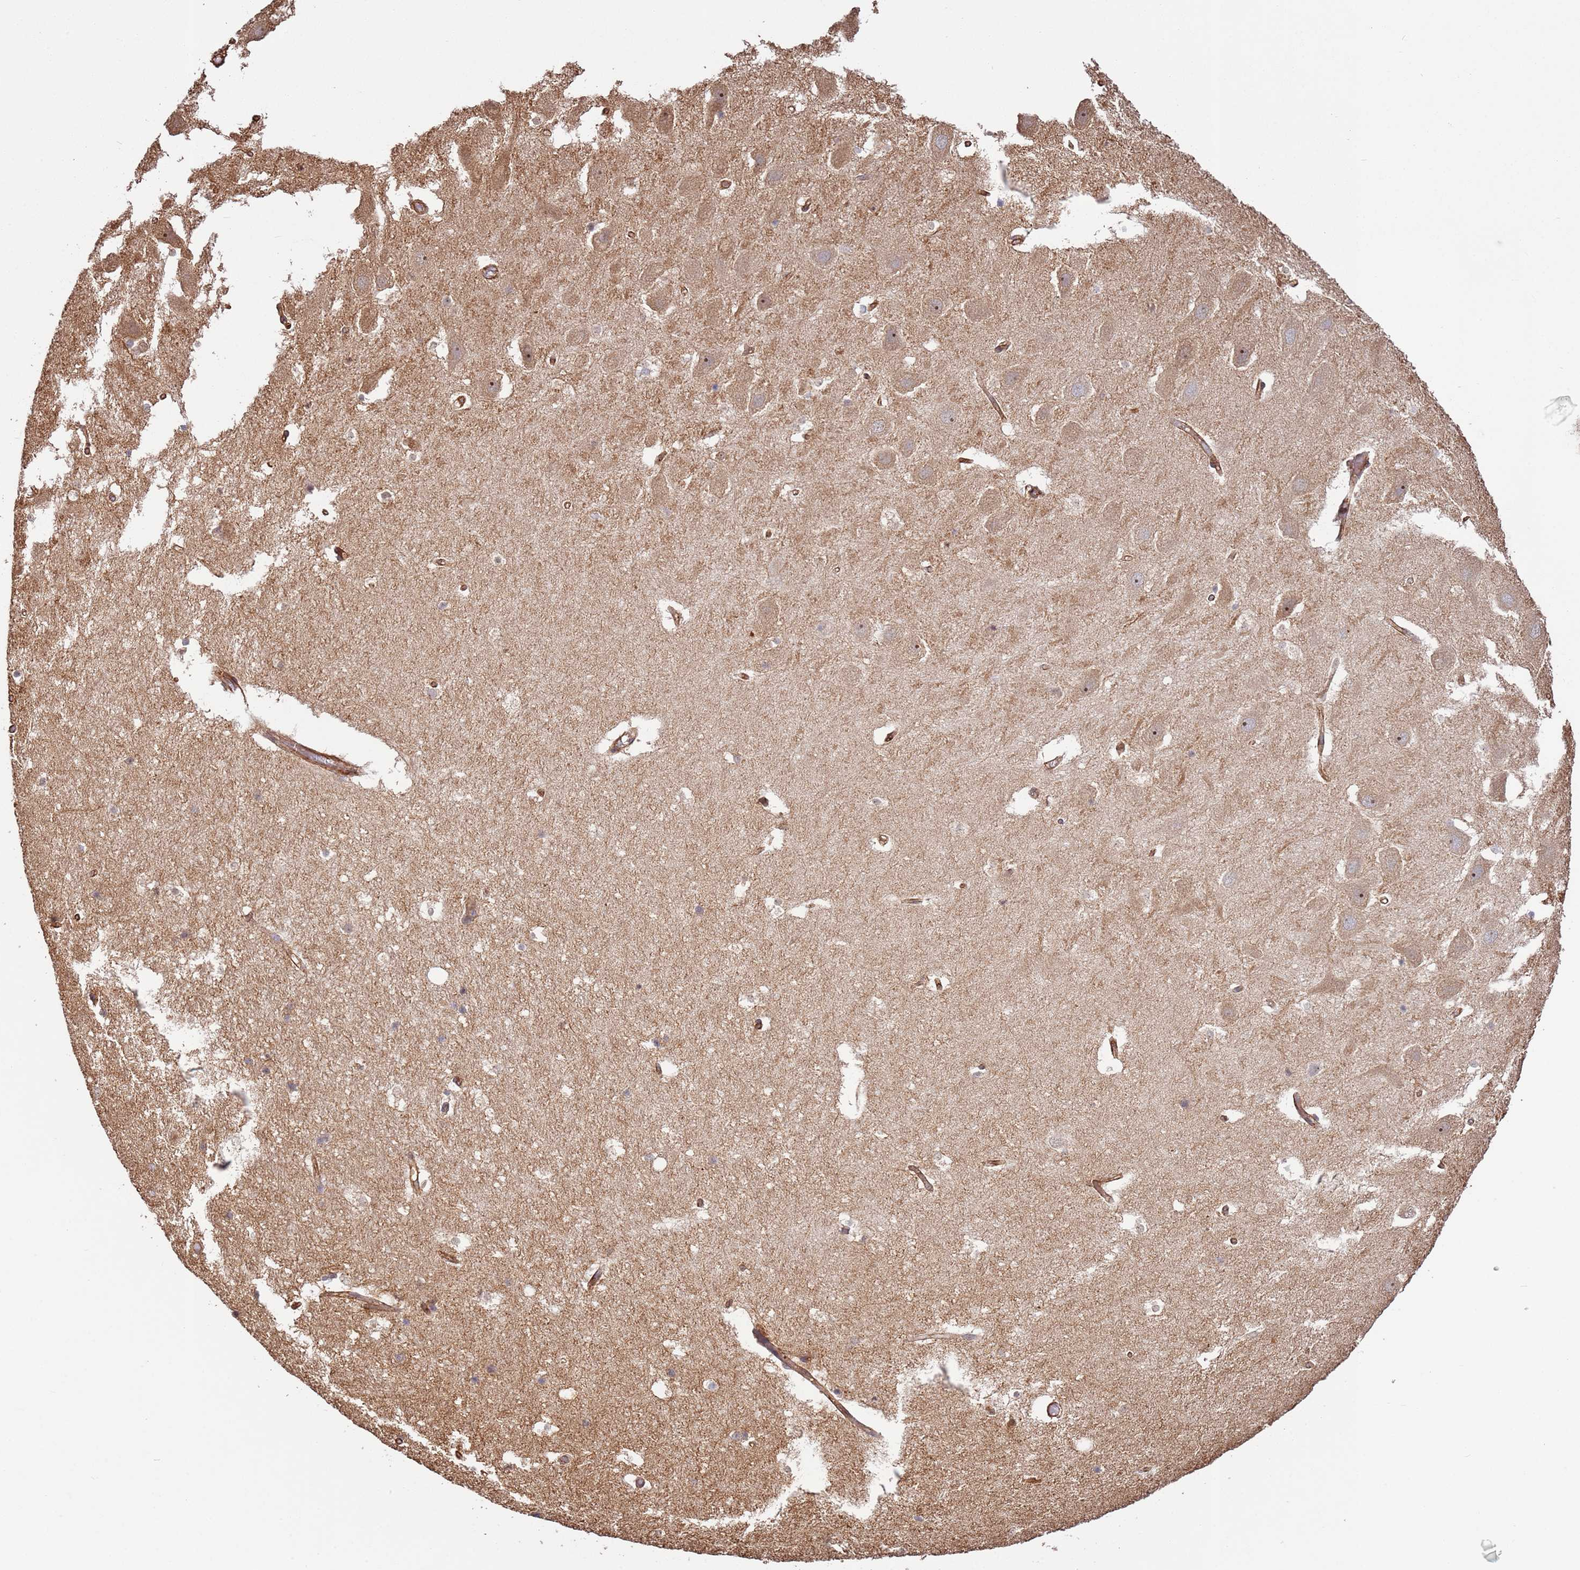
{"staining": {"intensity": "weak", "quantity": "<25%", "location": "cytoplasmic/membranous"}, "tissue": "hippocampus", "cell_type": "Glial cells", "image_type": "normal", "snomed": [{"axis": "morphology", "description": "Normal tissue, NOS"}, {"axis": "topography", "description": "Hippocampus"}], "caption": "Immunohistochemistry (IHC) histopathology image of benign human hippocampus stained for a protein (brown), which reveals no positivity in glial cells. Brightfield microscopy of IHC stained with DAB (3,3'-diaminobenzidine) (brown) and hematoxylin (blue), captured at high magnification.", "gene": "NDUFAF4", "patient": {"sex": "female", "age": 52}}